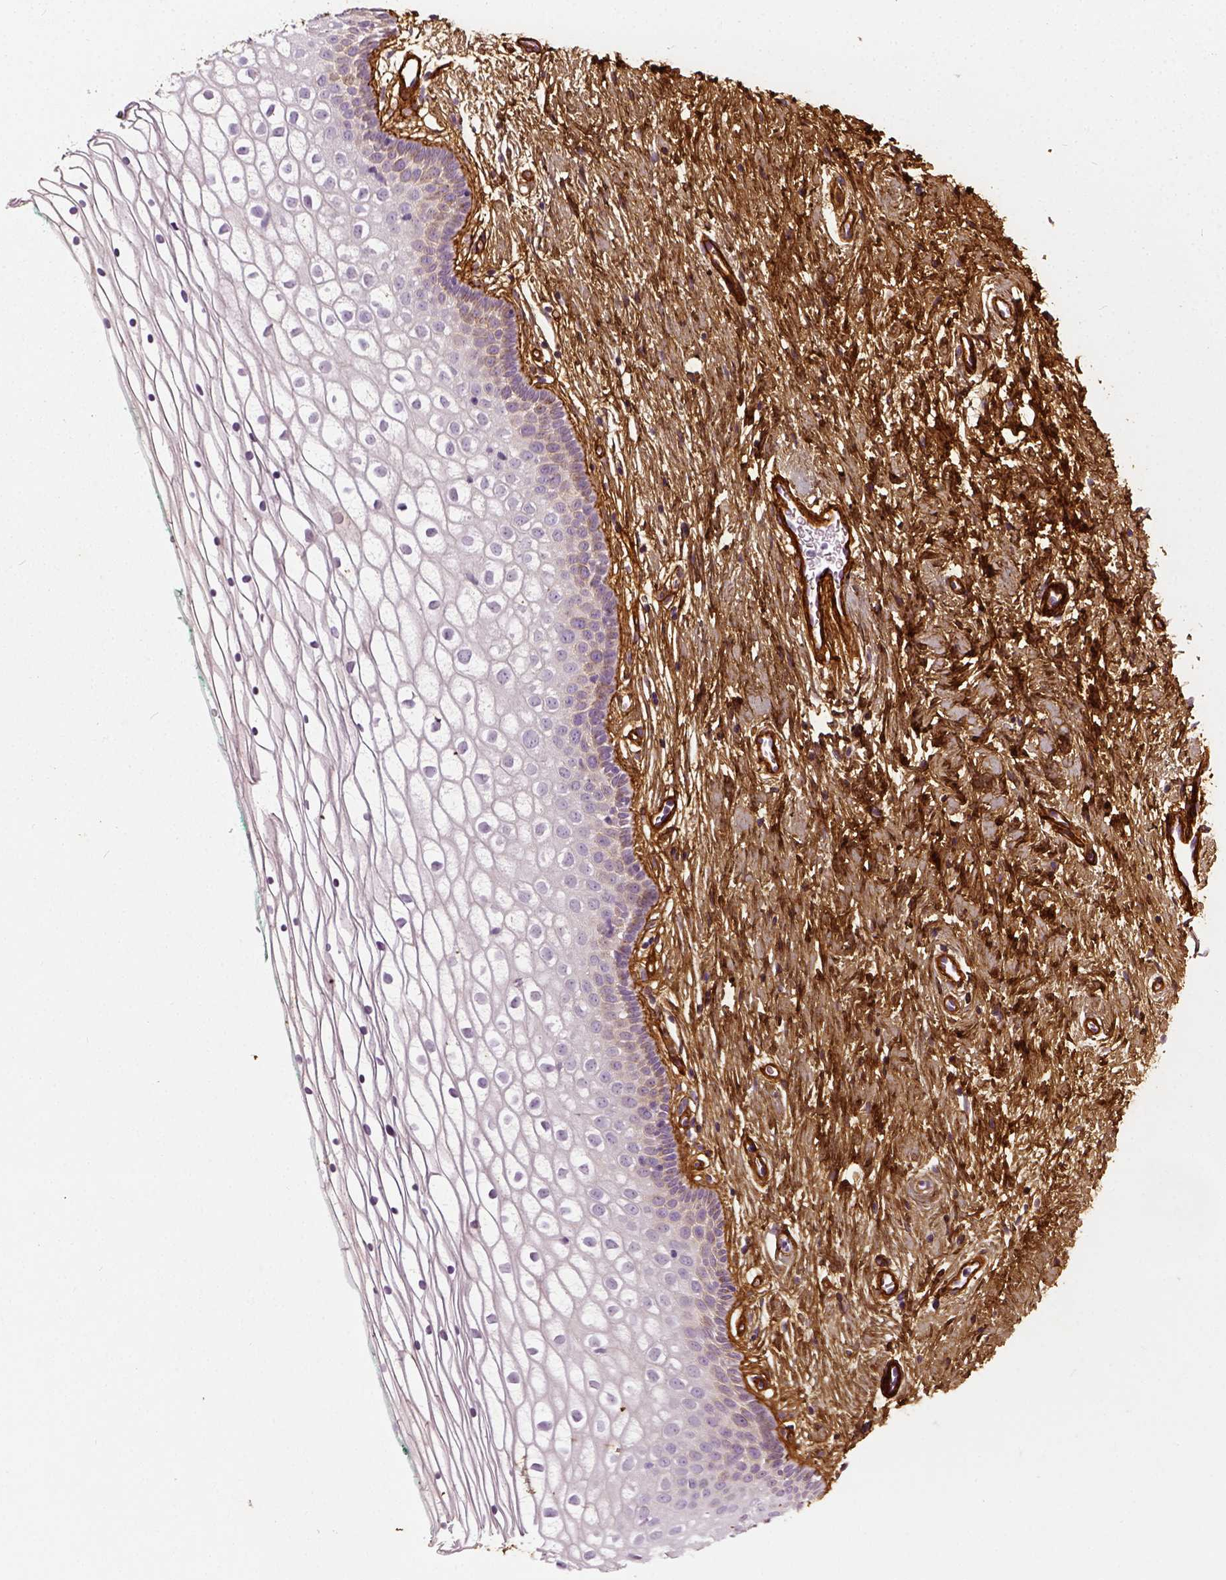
{"staining": {"intensity": "negative", "quantity": "none", "location": "none"}, "tissue": "vagina", "cell_type": "Squamous epithelial cells", "image_type": "normal", "snomed": [{"axis": "morphology", "description": "Normal tissue, NOS"}, {"axis": "topography", "description": "Vagina"}], "caption": "This histopathology image is of normal vagina stained with immunohistochemistry to label a protein in brown with the nuclei are counter-stained blue. There is no expression in squamous epithelial cells.", "gene": "COL6A2", "patient": {"sex": "female", "age": 36}}